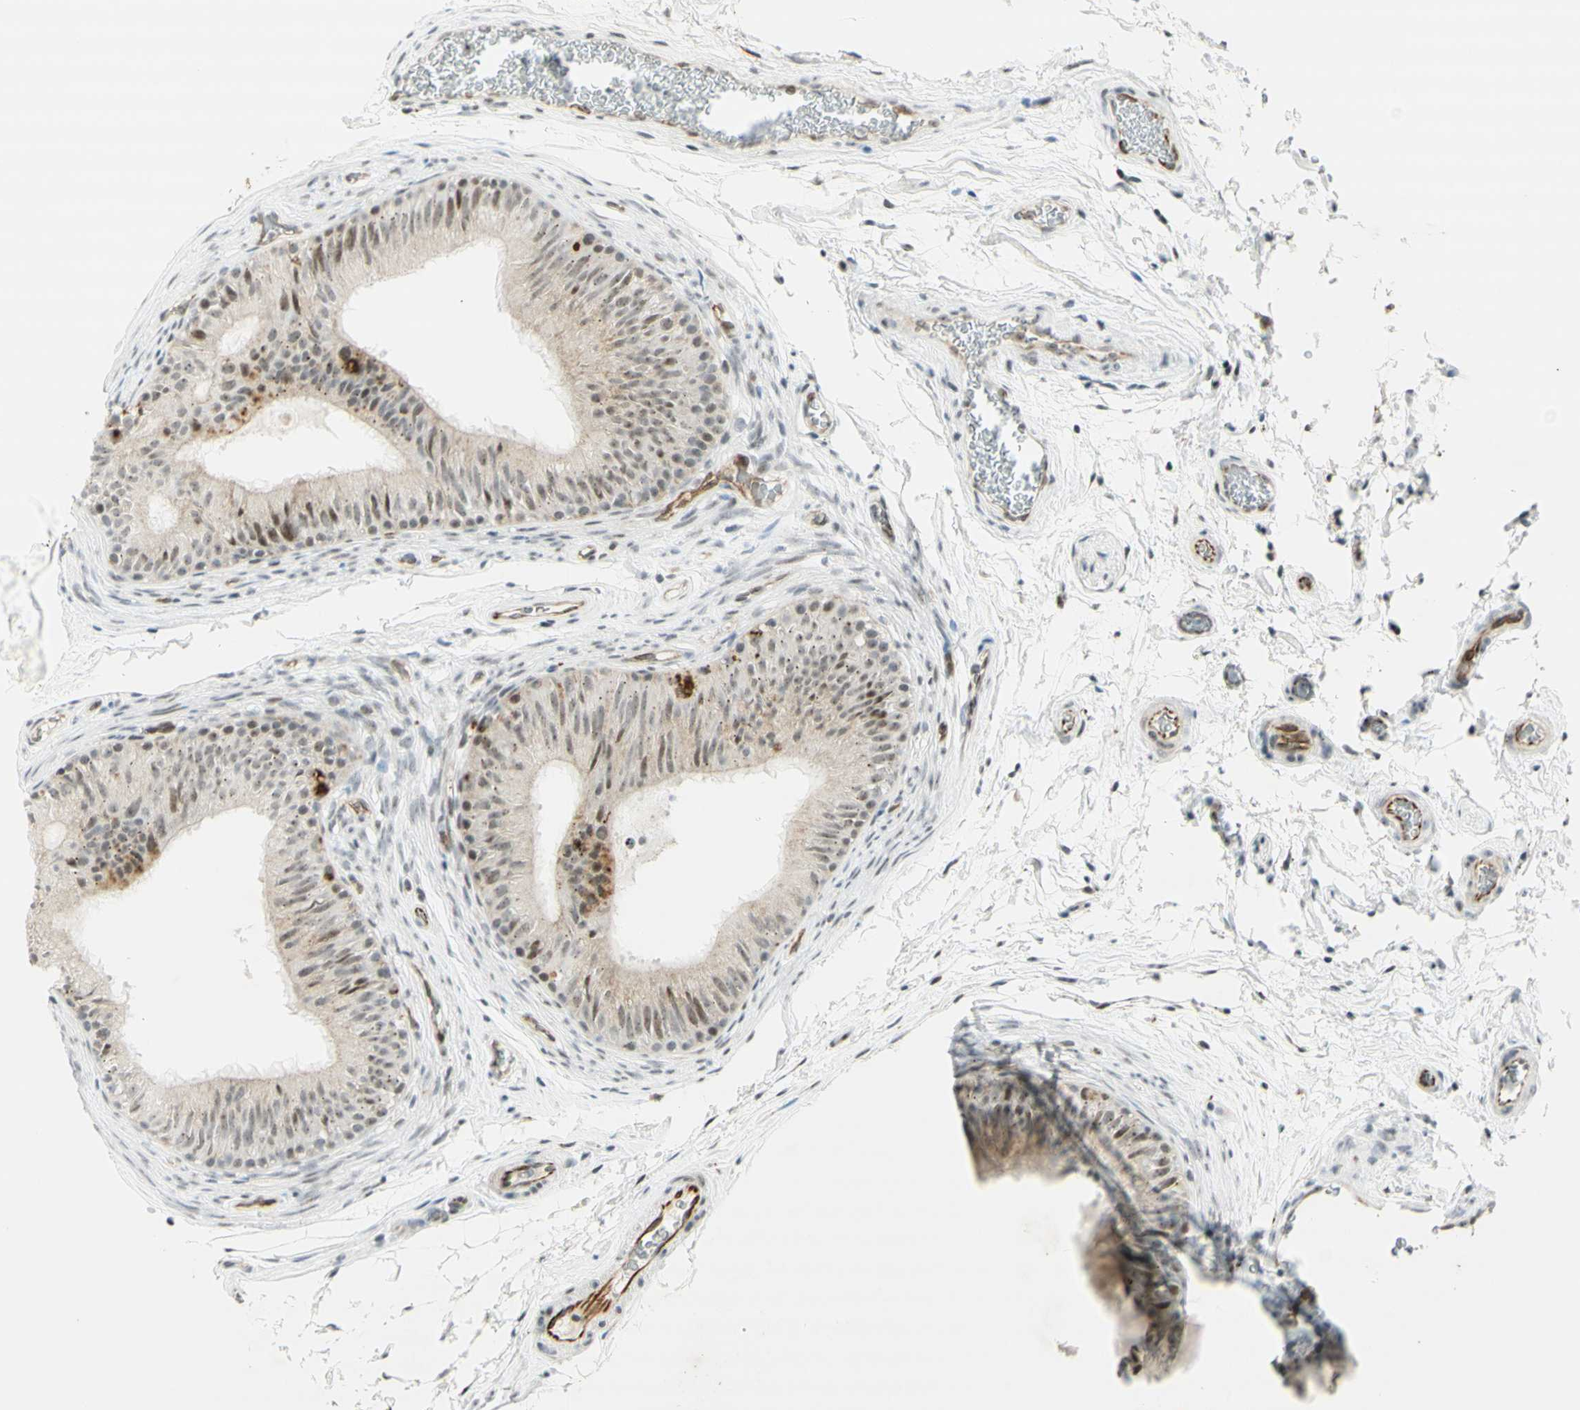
{"staining": {"intensity": "moderate", "quantity": ">75%", "location": "nuclear"}, "tissue": "epididymis", "cell_type": "Glandular cells", "image_type": "normal", "snomed": [{"axis": "morphology", "description": "Normal tissue, NOS"}, {"axis": "topography", "description": "Epididymis"}], "caption": "IHC (DAB) staining of normal epididymis displays moderate nuclear protein expression in approximately >75% of glandular cells.", "gene": "IRF1", "patient": {"sex": "male", "age": 36}}